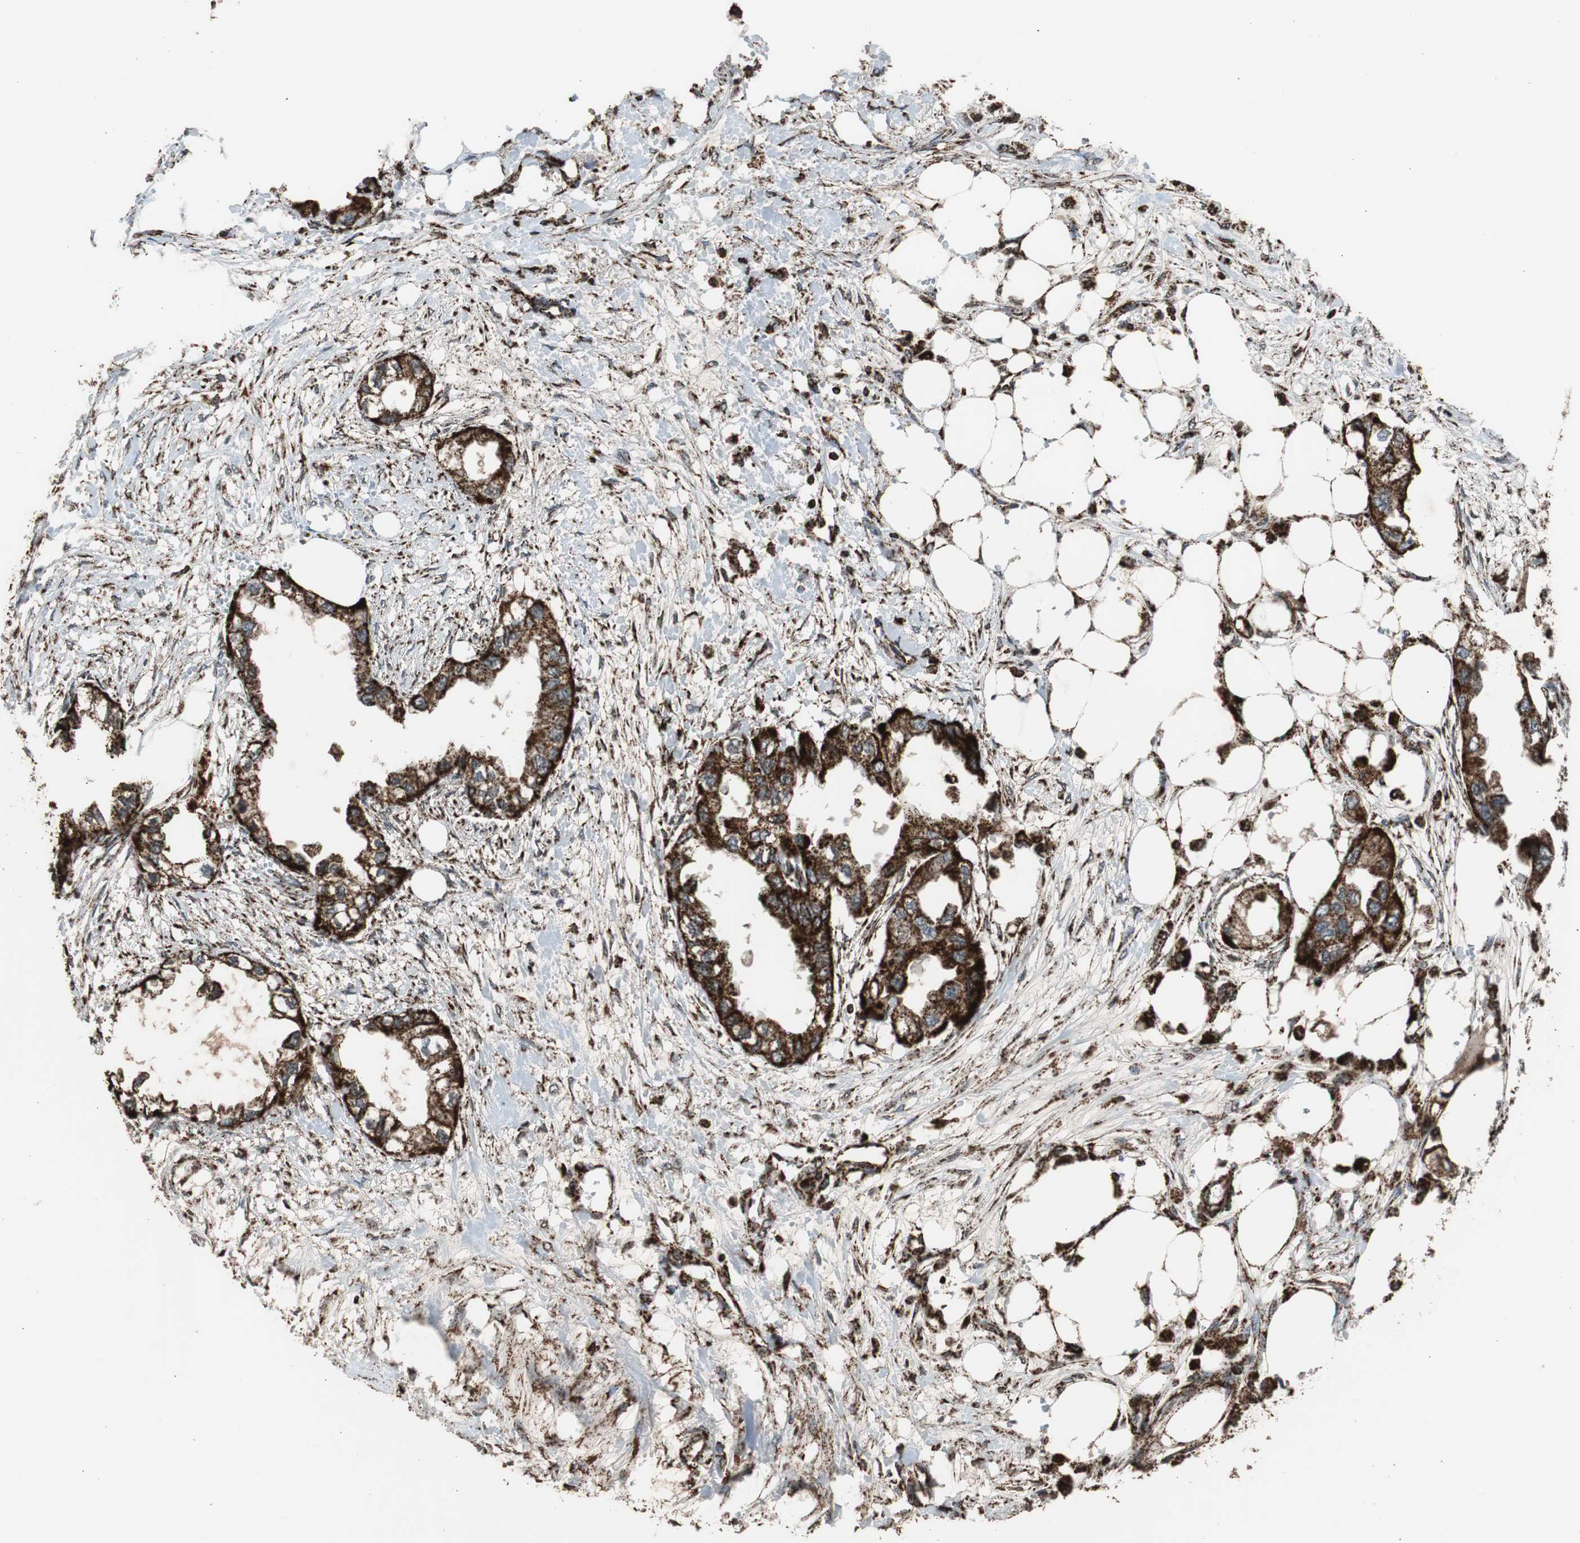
{"staining": {"intensity": "strong", "quantity": ">75%", "location": "cytoplasmic/membranous"}, "tissue": "endometrial cancer", "cell_type": "Tumor cells", "image_type": "cancer", "snomed": [{"axis": "morphology", "description": "Adenocarcinoma, NOS"}, {"axis": "topography", "description": "Endometrium"}], "caption": "Strong cytoplasmic/membranous positivity is appreciated in about >75% of tumor cells in endometrial cancer. Immunohistochemistry stains the protein in brown and the nuclei are stained blue.", "gene": "HSPA9", "patient": {"sex": "female", "age": 67}}